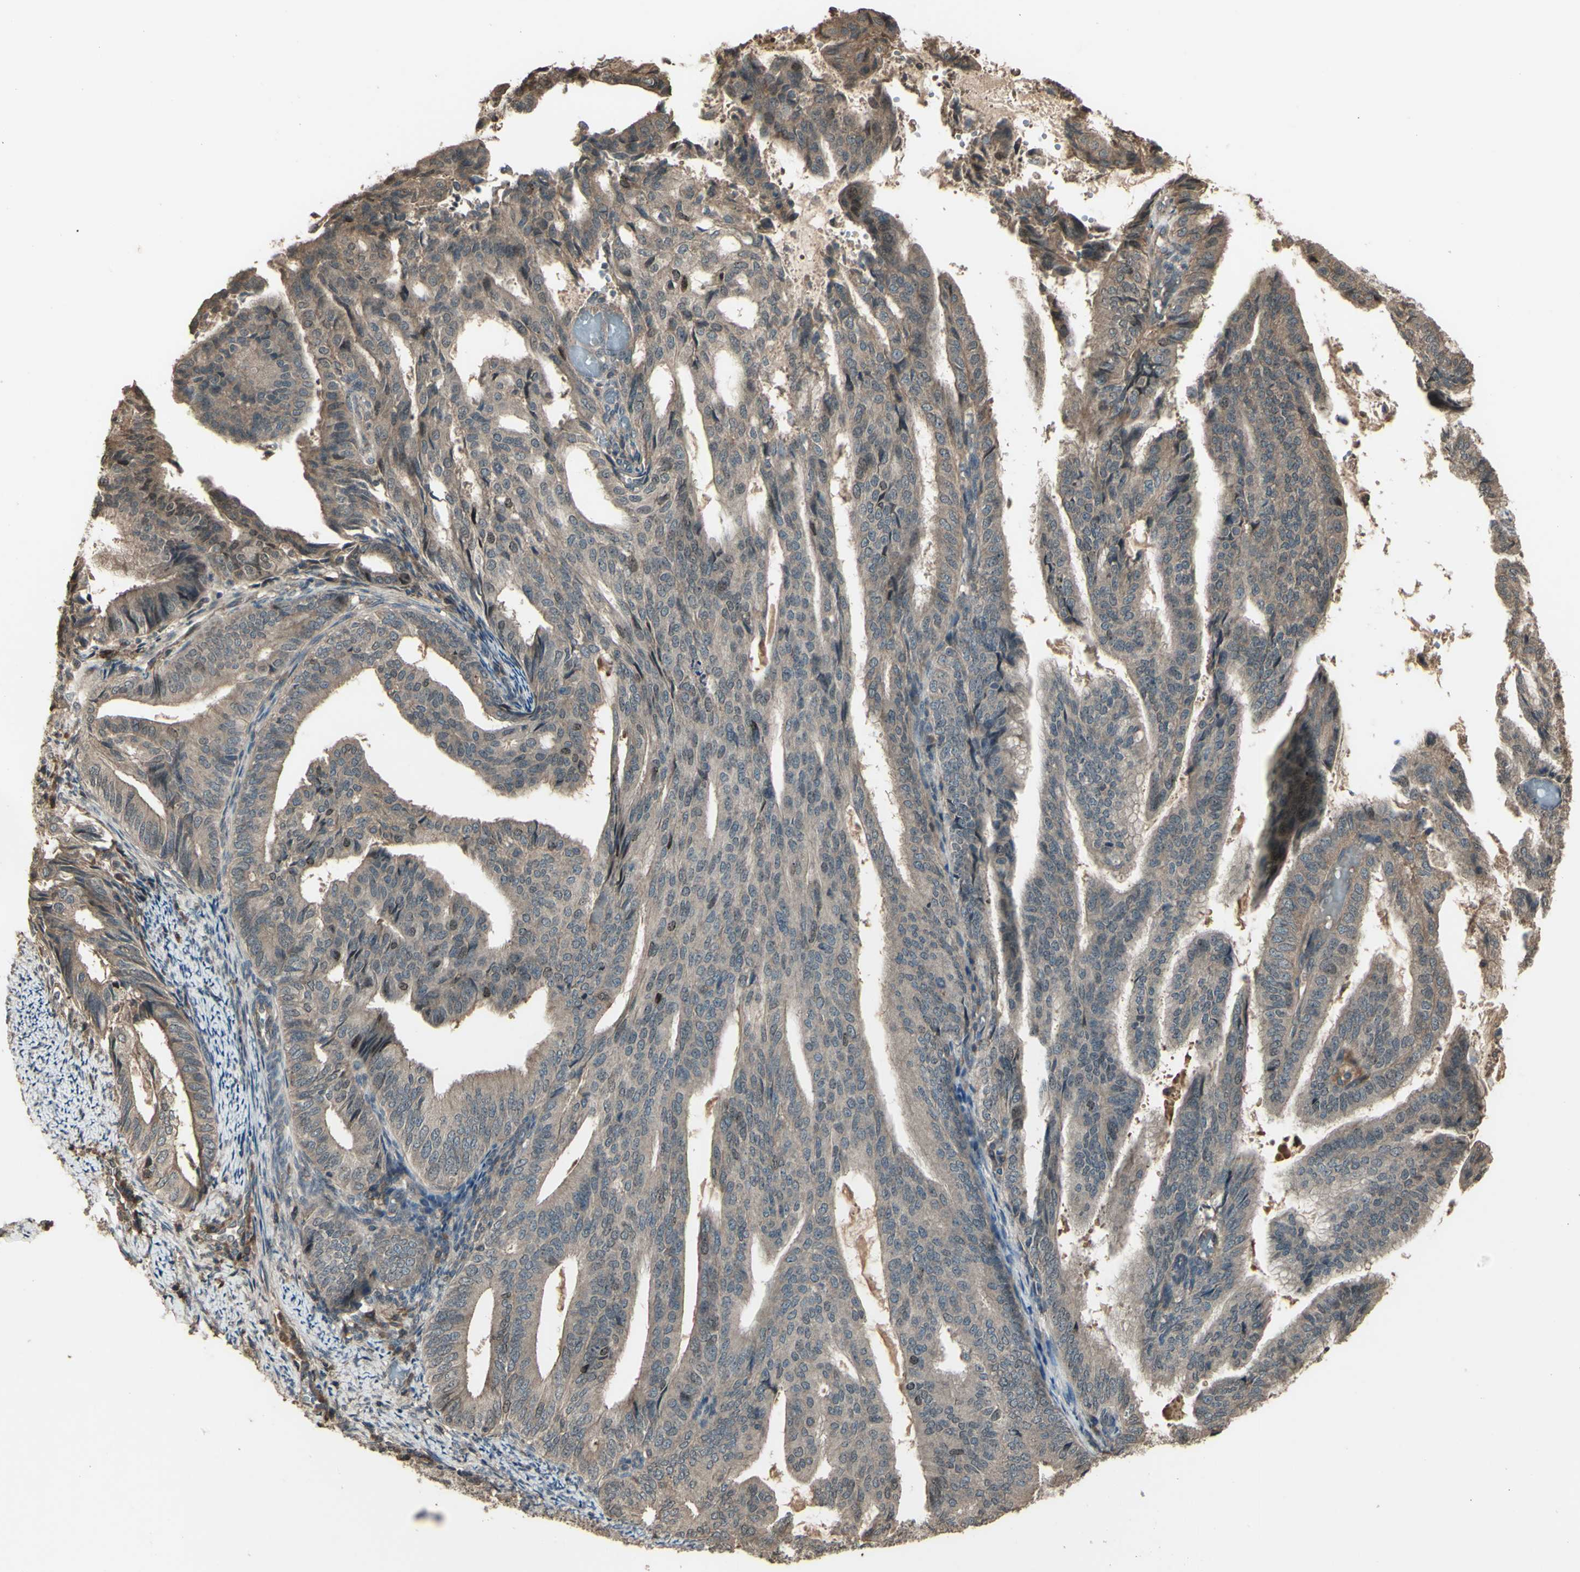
{"staining": {"intensity": "weak", "quantity": ">75%", "location": "cytoplasmic/membranous,nuclear"}, "tissue": "endometrial cancer", "cell_type": "Tumor cells", "image_type": "cancer", "snomed": [{"axis": "morphology", "description": "Adenocarcinoma, NOS"}, {"axis": "topography", "description": "Endometrium"}], "caption": "IHC micrograph of neoplastic tissue: adenocarcinoma (endometrial) stained using immunohistochemistry (IHC) demonstrates low levels of weak protein expression localized specifically in the cytoplasmic/membranous and nuclear of tumor cells, appearing as a cytoplasmic/membranous and nuclear brown color.", "gene": "GNAS", "patient": {"sex": "female", "age": 58}}